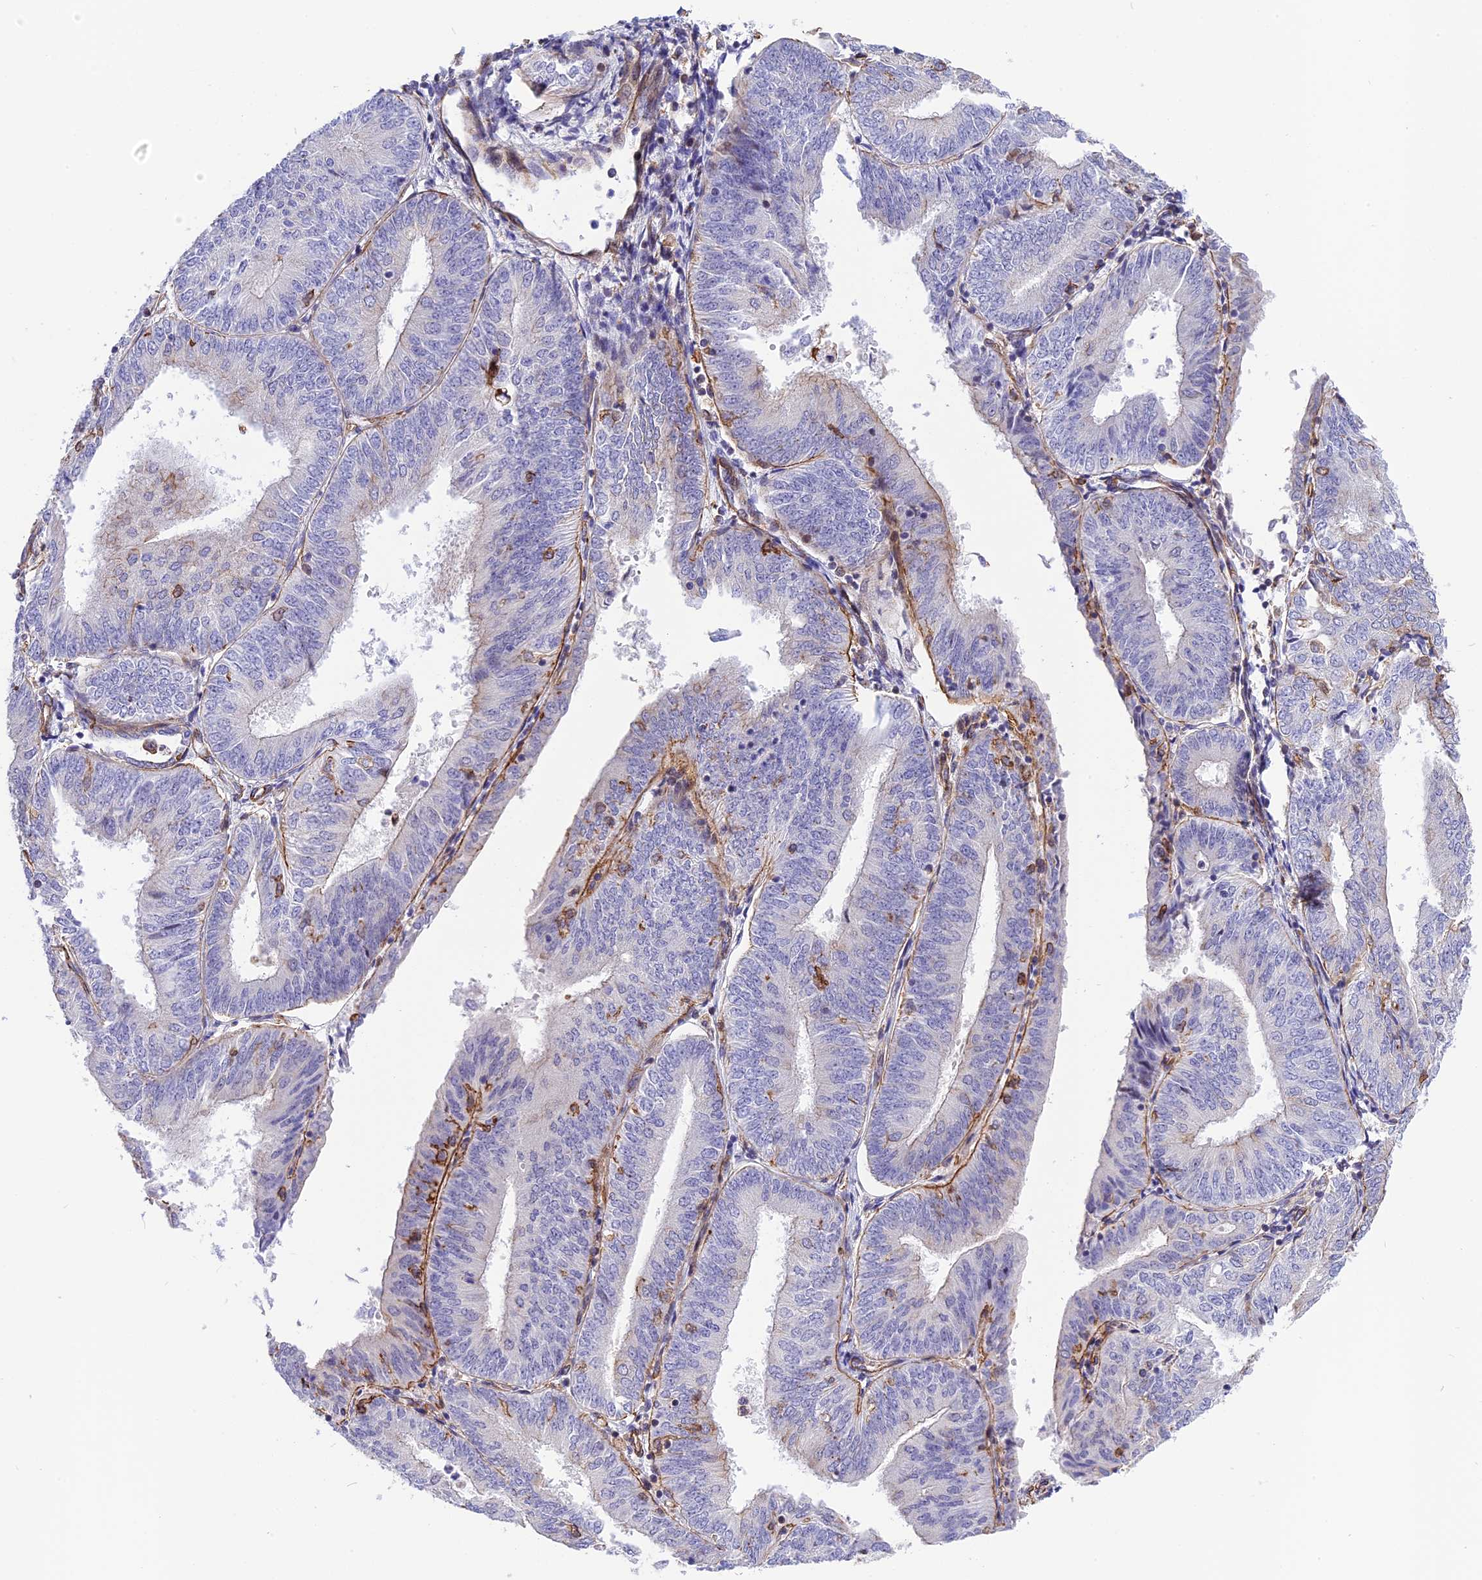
{"staining": {"intensity": "negative", "quantity": "none", "location": "none"}, "tissue": "endometrial cancer", "cell_type": "Tumor cells", "image_type": "cancer", "snomed": [{"axis": "morphology", "description": "Adenocarcinoma, NOS"}, {"axis": "topography", "description": "Endometrium"}], "caption": "High magnification brightfield microscopy of adenocarcinoma (endometrial) stained with DAB (3,3'-diaminobenzidine) (brown) and counterstained with hematoxylin (blue): tumor cells show no significant staining.", "gene": "R3HDM4", "patient": {"sex": "female", "age": 58}}